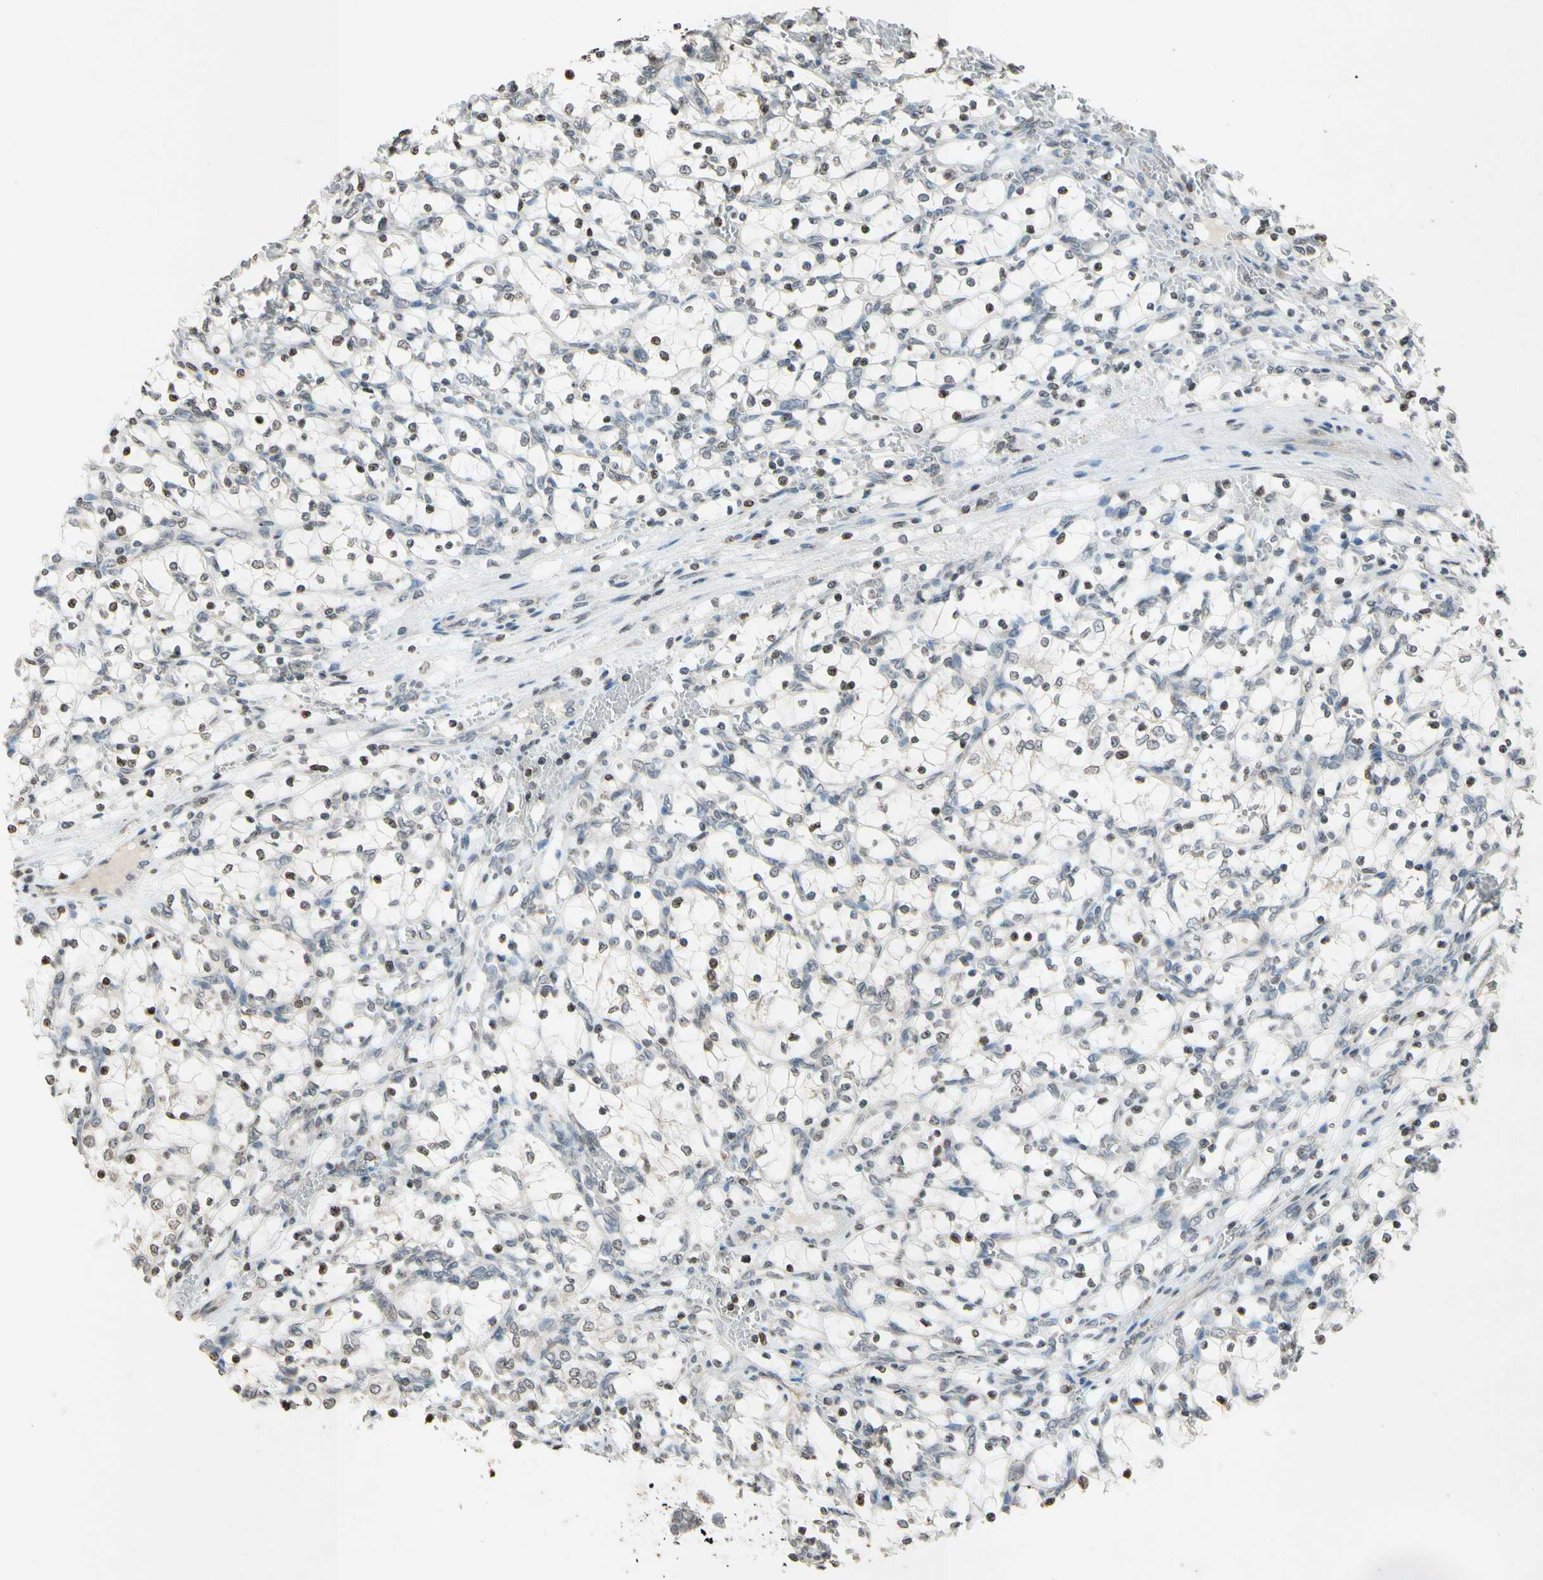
{"staining": {"intensity": "weak", "quantity": "25%-75%", "location": "cytoplasmic/membranous"}, "tissue": "renal cancer", "cell_type": "Tumor cells", "image_type": "cancer", "snomed": [{"axis": "morphology", "description": "Adenocarcinoma, NOS"}, {"axis": "topography", "description": "Kidney"}], "caption": "An image of renal adenocarcinoma stained for a protein exhibits weak cytoplasmic/membranous brown staining in tumor cells.", "gene": "CLDN11", "patient": {"sex": "female", "age": 69}}